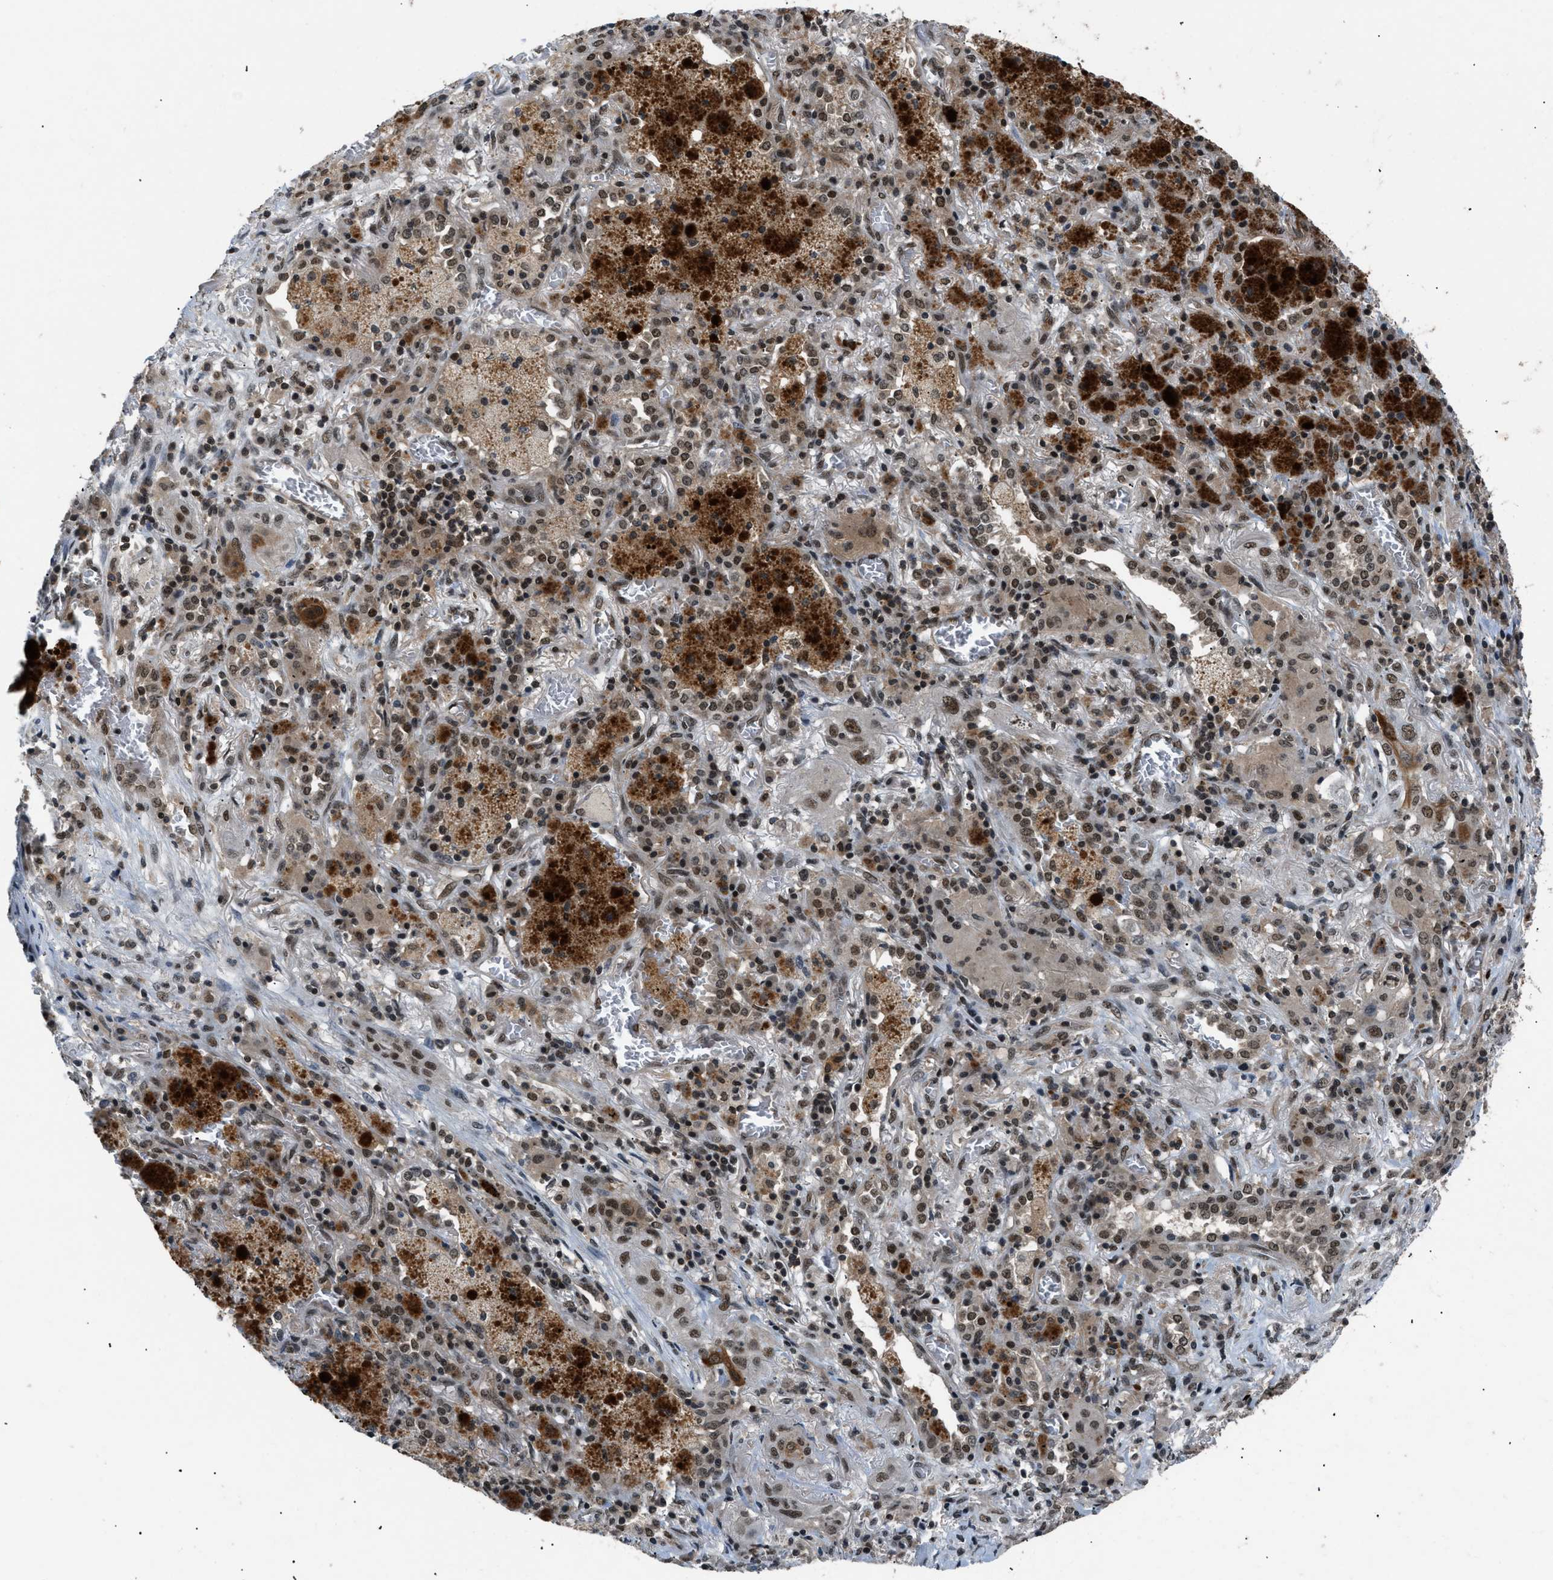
{"staining": {"intensity": "moderate", "quantity": ">75%", "location": "nuclear"}, "tissue": "lung cancer", "cell_type": "Tumor cells", "image_type": "cancer", "snomed": [{"axis": "morphology", "description": "Squamous cell carcinoma, NOS"}, {"axis": "topography", "description": "Lung"}], "caption": "IHC staining of lung cancer, which demonstrates medium levels of moderate nuclear positivity in approximately >75% of tumor cells indicating moderate nuclear protein positivity. The staining was performed using DAB (brown) for protein detection and nuclei were counterstained in hematoxylin (blue).", "gene": "RBM5", "patient": {"sex": "female", "age": 47}}